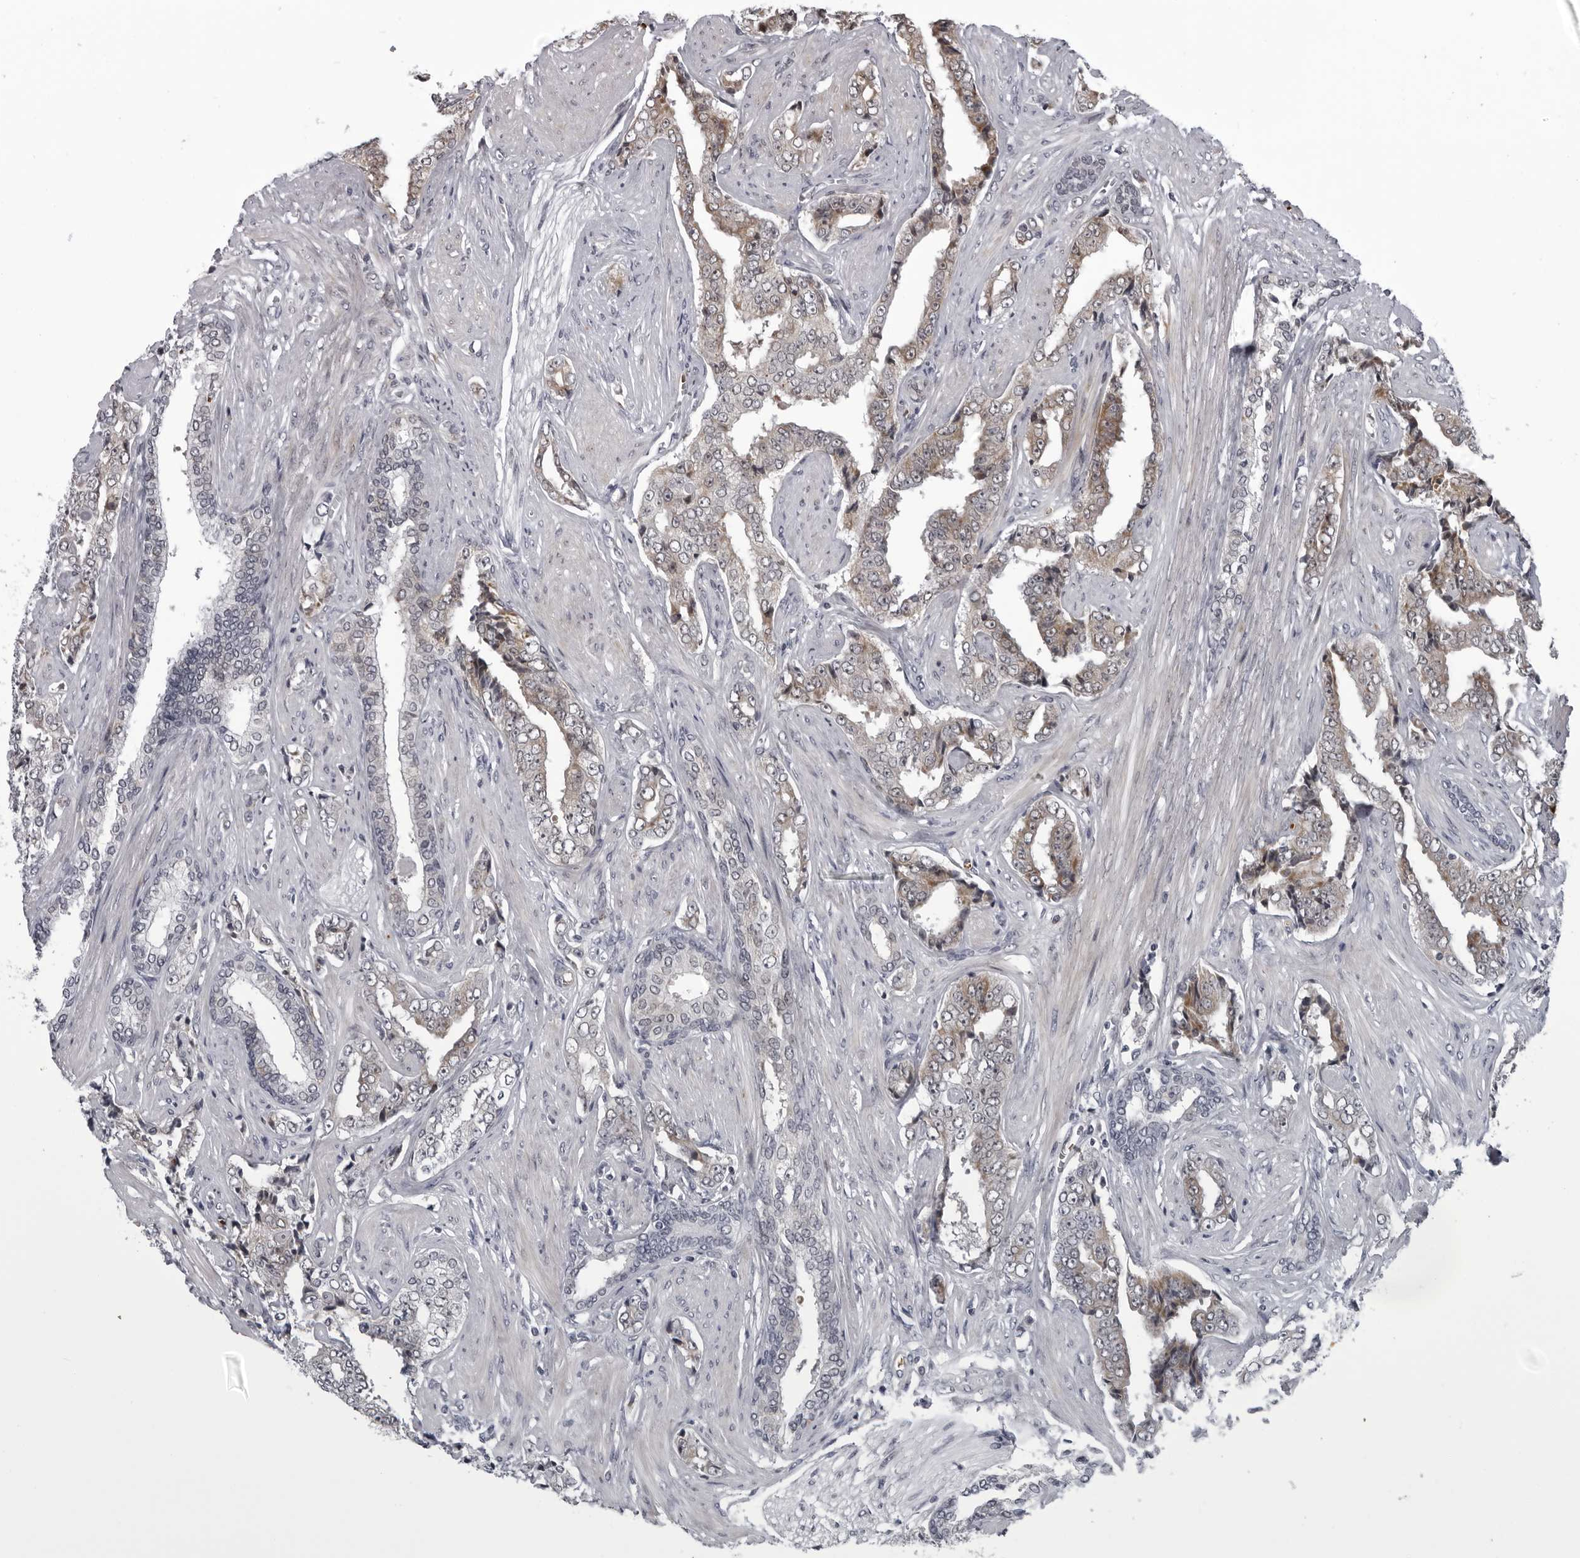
{"staining": {"intensity": "weak", "quantity": "<25%", "location": "cytoplasmic/membranous"}, "tissue": "prostate cancer", "cell_type": "Tumor cells", "image_type": "cancer", "snomed": [{"axis": "morphology", "description": "Adenocarcinoma, High grade"}, {"axis": "topography", "description": "Prostate"}], "caption": "IHC of human adenocarcinoma (high-grade) (prostate) exhibits no positivity in tumor cells. Nuclei are stained in blue.", "gene": "THOP1", "patient": {"sex": "male", "age": 71}}